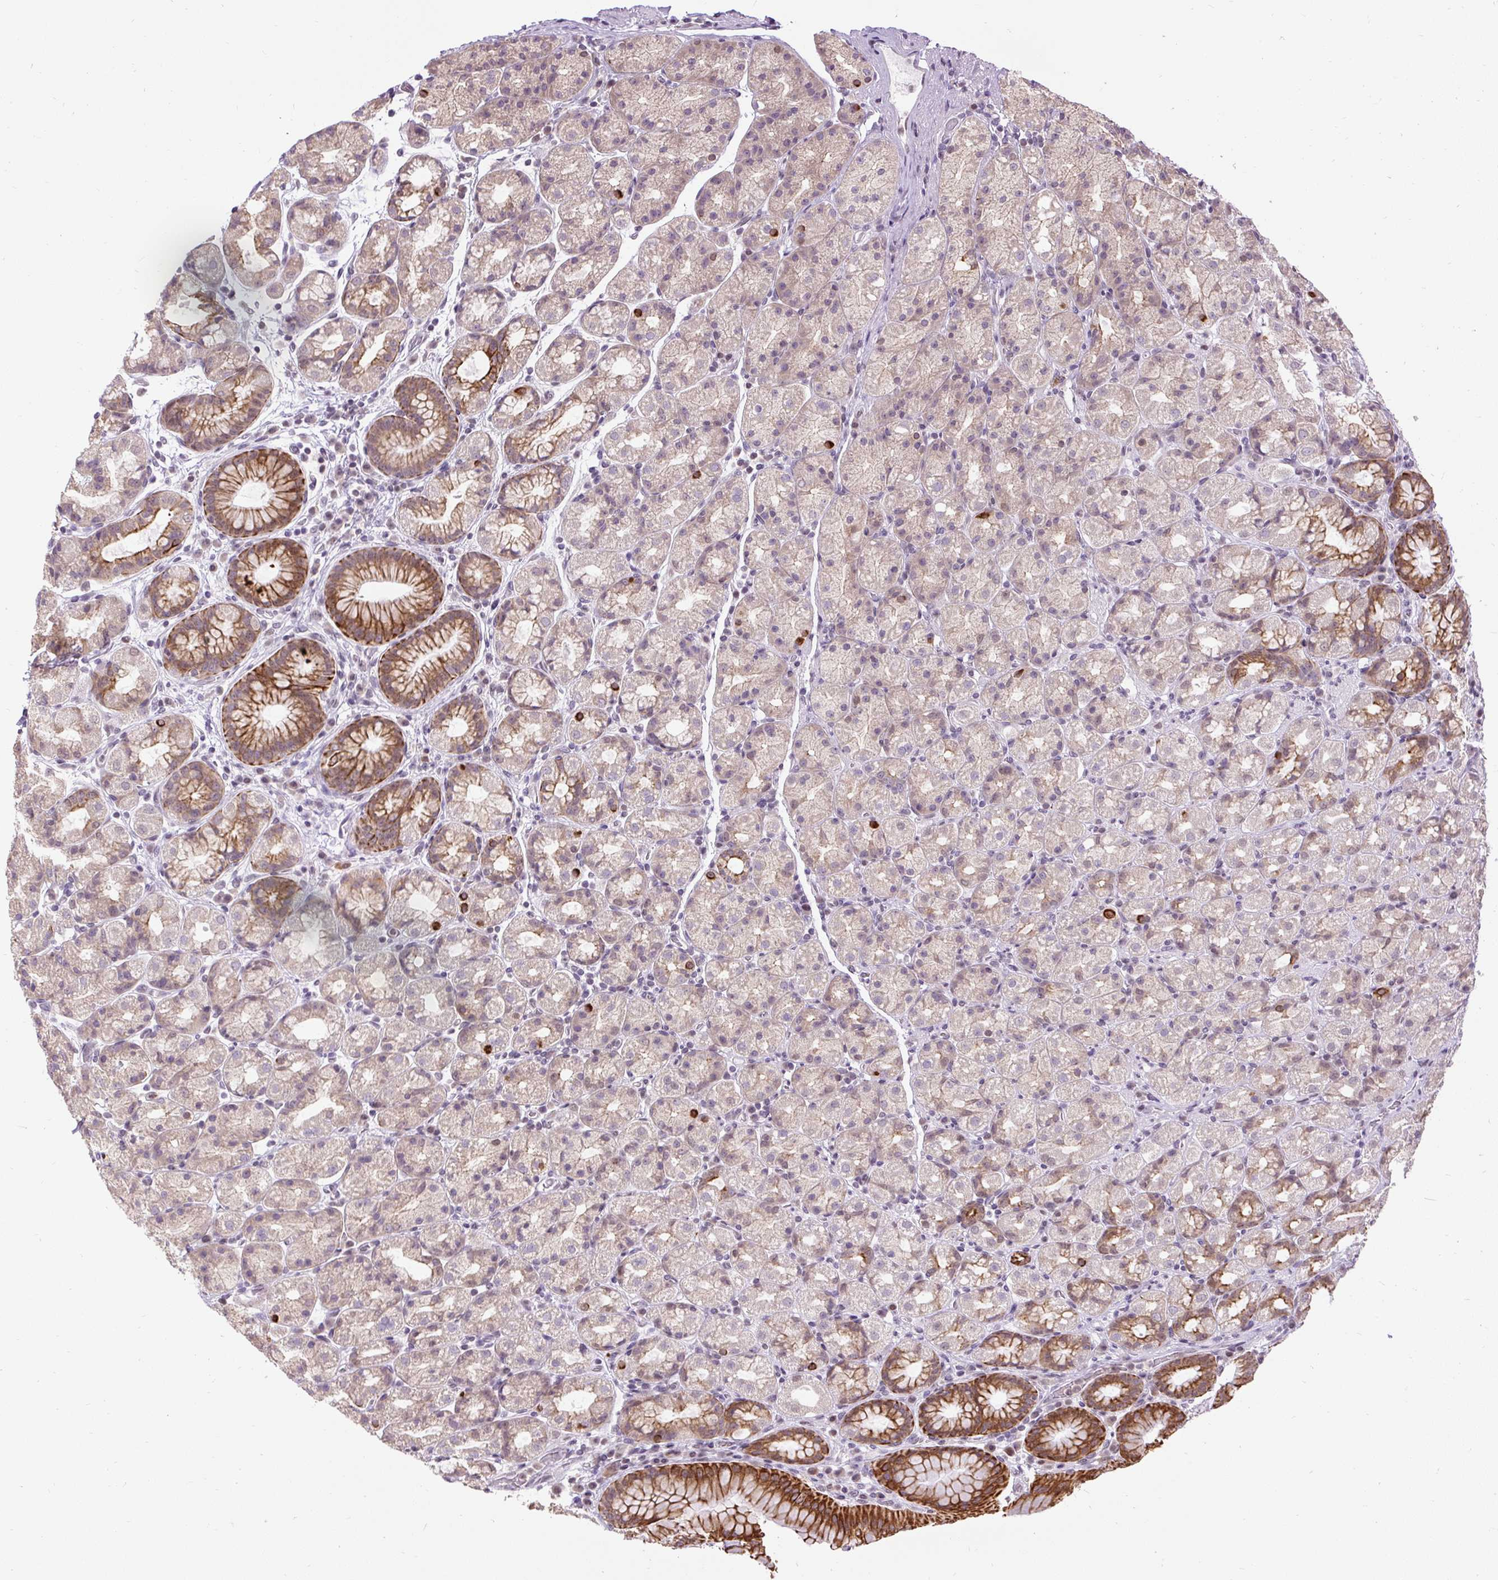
{"staining": {"intensity": "strong", "quantity": "25%-75%", "location": "cytoplasmic/membranous"}, "tissue": "stomach", "cell_type": "Glandular cells", "image_type": "normal", "snomed": [{"axis": "morphology", "description": "Normal tissue, NOS"}, {"axis": "topography", "description": "Stomach, upper"}, {"axis": "topography", "description": "Stomach"}], "caption": "This is a micrograph of immunohistochemistry staining of normal stomach, which shows strong expression in the cytoplasmic/membranous of glandular cells.", "gene": "ZNF672", "patient": {"sex": "male", "age": 68}}